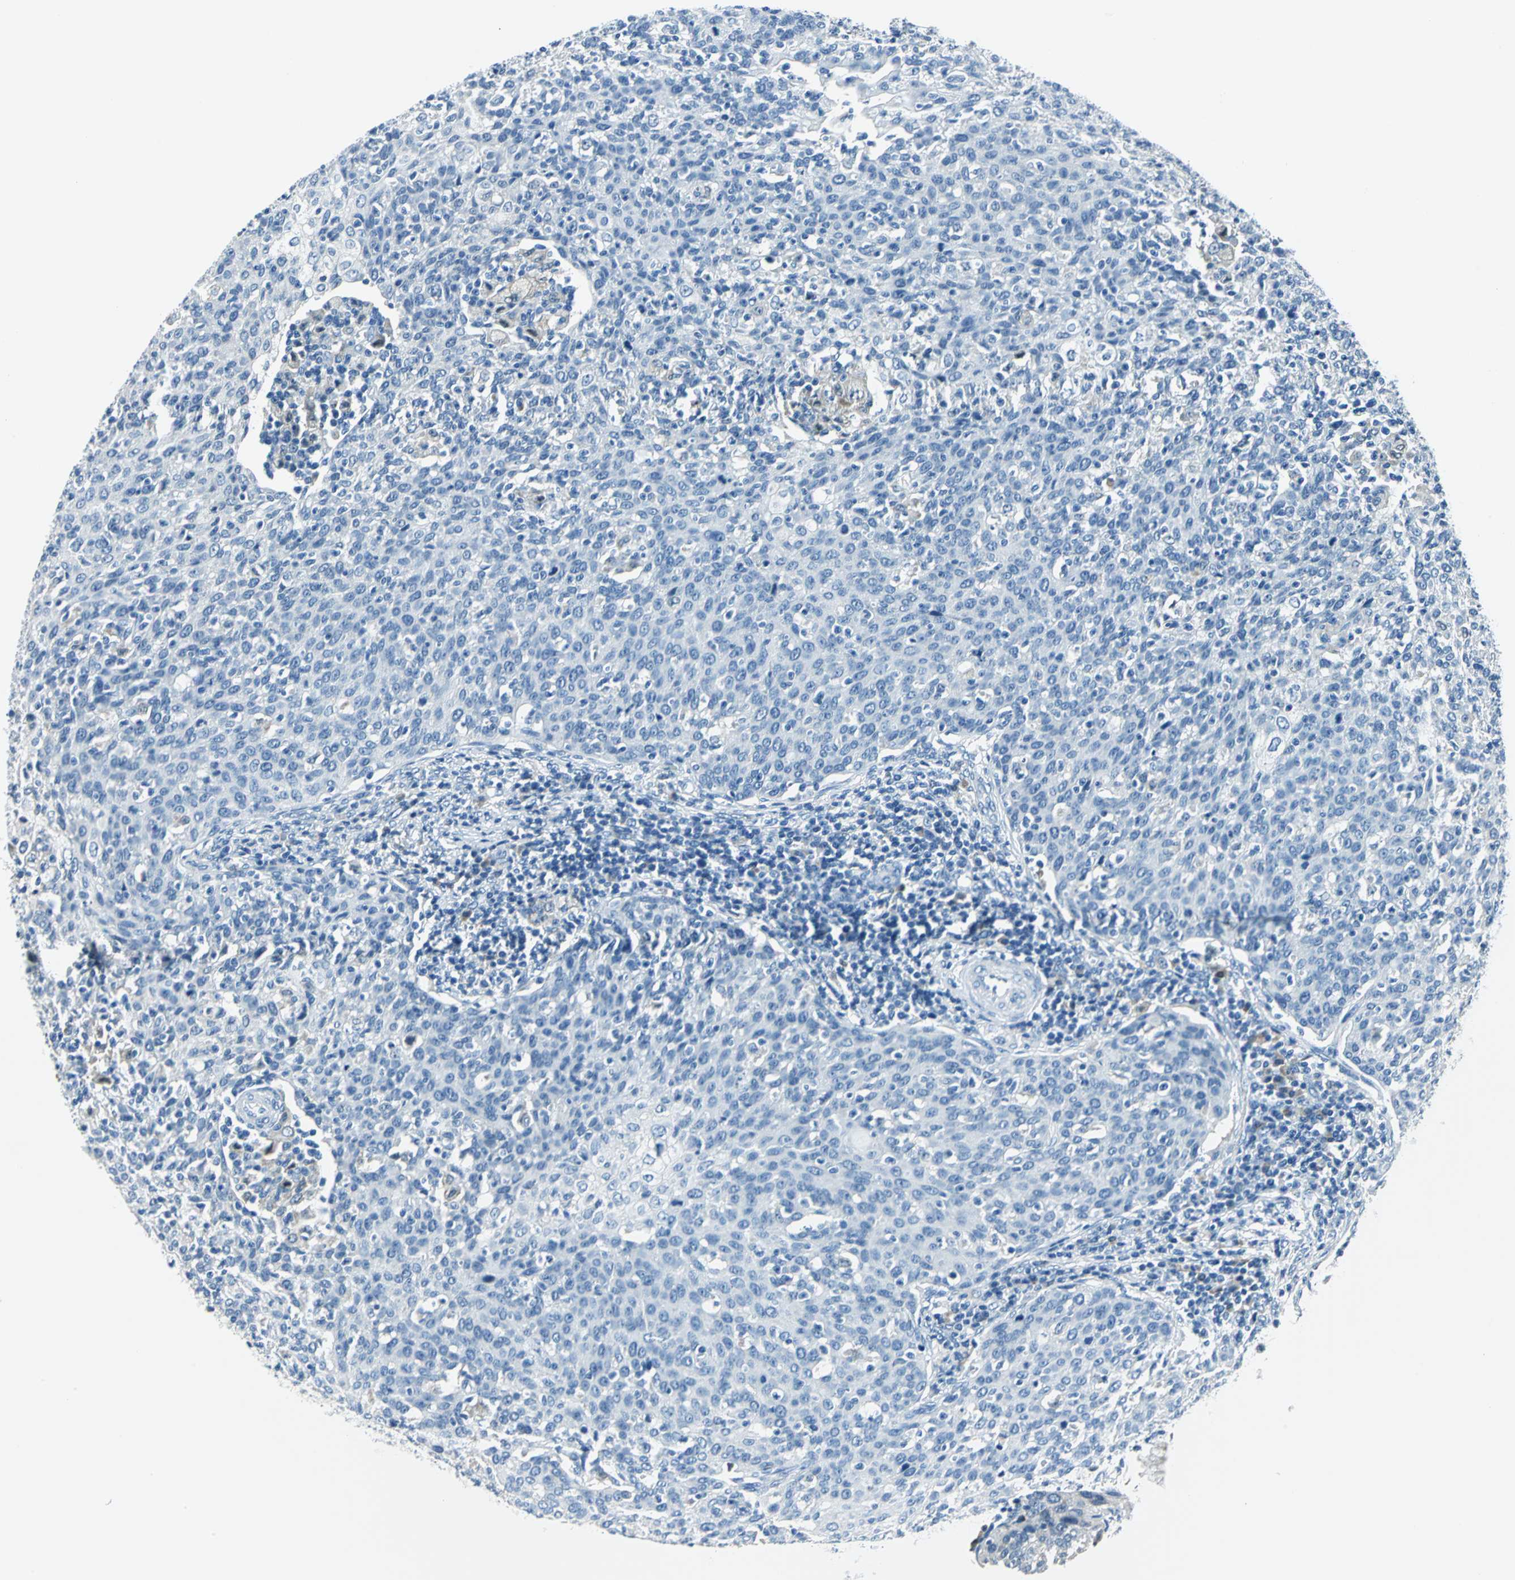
{"staining": {"intensity": "negative", "quantity": "none", "location": "none"}, "tissue": "cervical cancer", "cell_type": "Tumor cells", "image_type": "cancer", "snomed": [{"axis": "morphology", "description": "Squamous cell carcinoma, NOS"}, {"axis": "topography", "description": "Cervix"}], "caption": "High power microscopy histopathology image of an immunohistochemistry image of squamous cell carcinoma (cervical), revealing no significant expression in tumor cells. (Stains: DAB (3,3'-diaminobenzidine) immunohistochemistry (IHC) with hematoxylin counter stain, Microscopy: brightfield microscopy at high magnification).", "gene": "AKR1A1", "patient": {"sex": "female", "age": 38}}